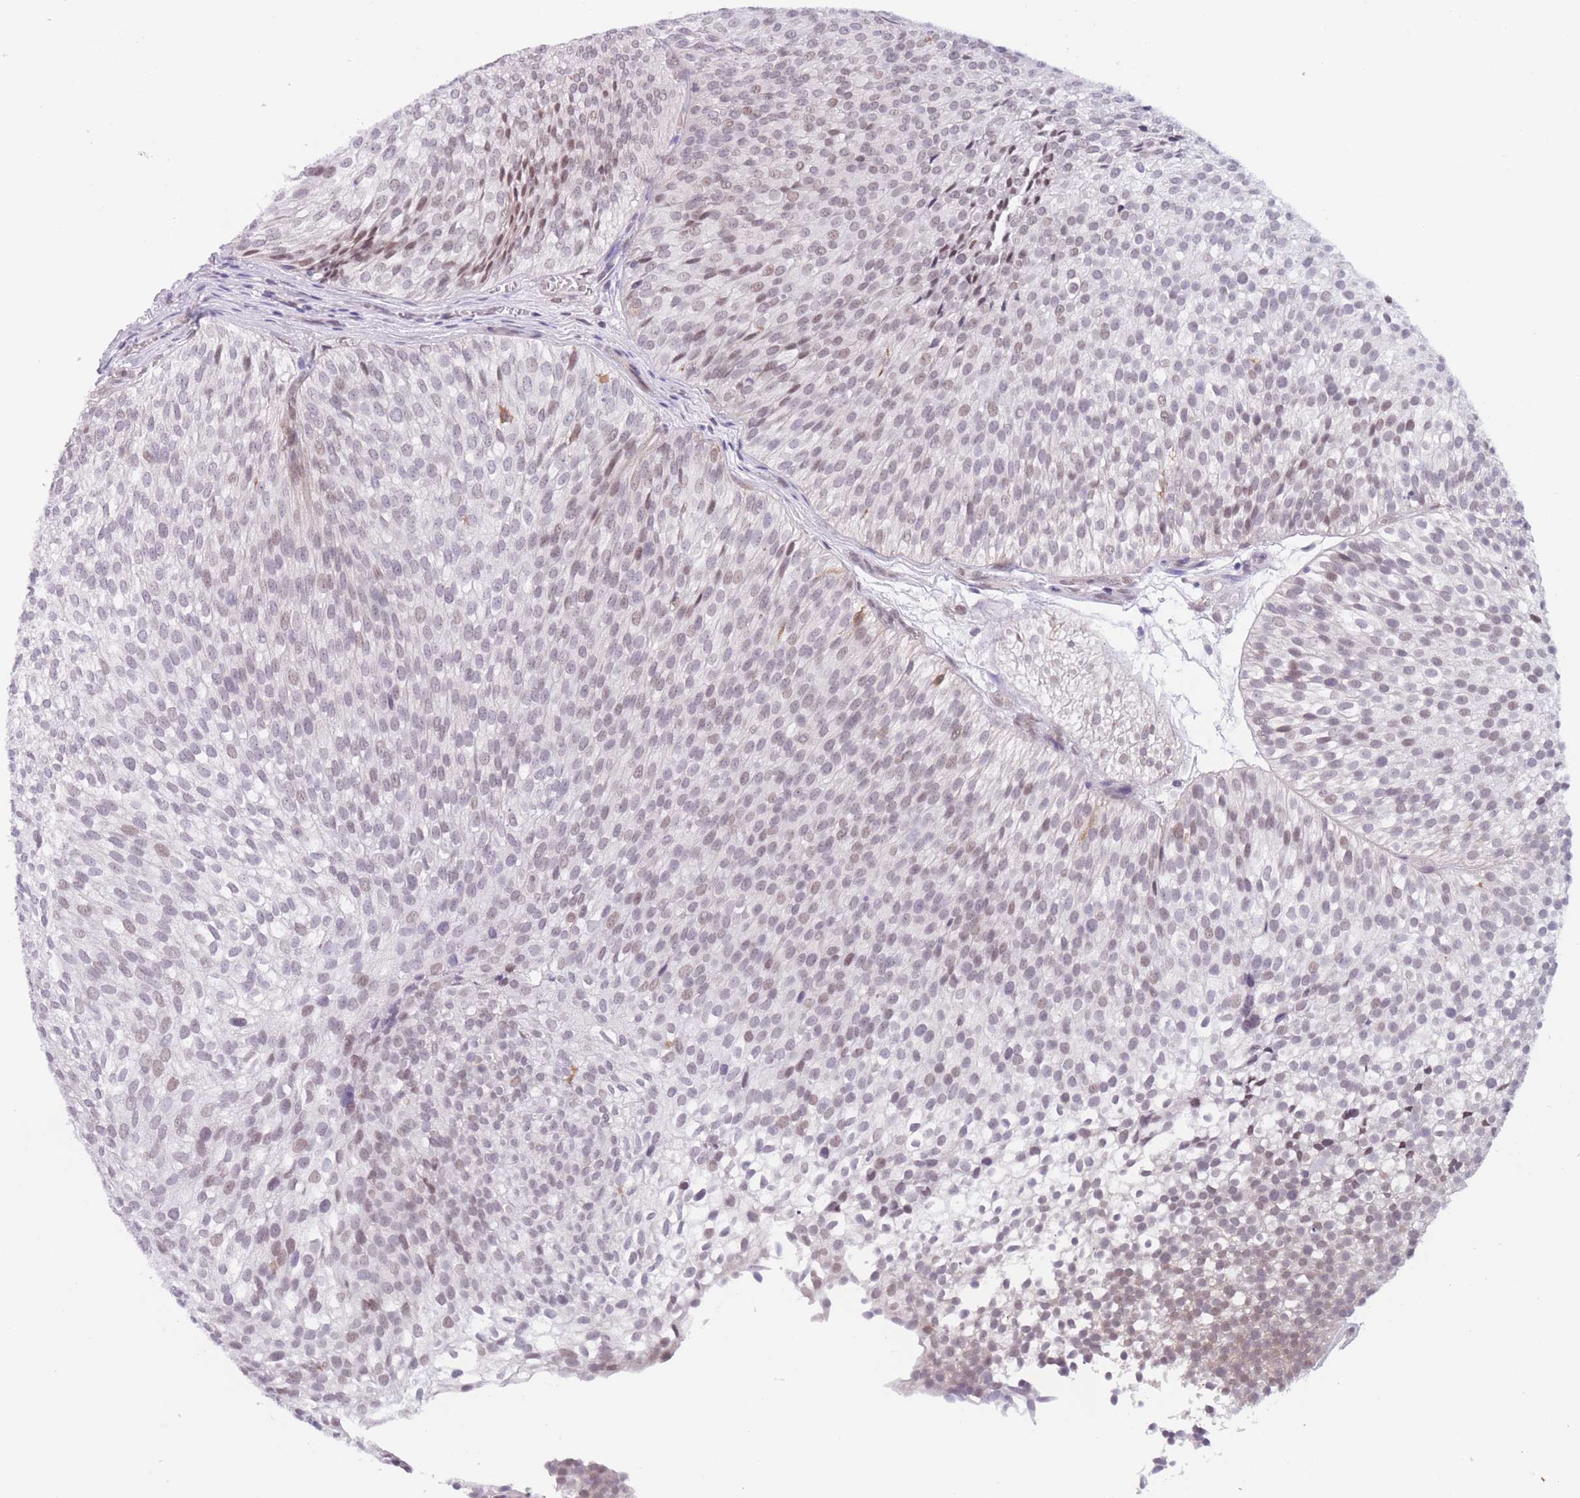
{"staining": {"intensity": "weak", "quantity": "<25%", "location": "nuclear"}, "tissue": "urothelial cancer", "cell_type": "Tumor cells", "image_type": "cancer", "snomed": [{"axis": "morphology", "description": "Urothelial carcinoma, Low grade"}, {"axis": "topography", "description": "Urinary bladder"}], "caption": "Low-grade urothelial carcinoma was stained to show a protein in brown. There is no significant positivity in tumor cells.", "gene": "PODXL", "patient": {"sex": "male", "age": 91}}